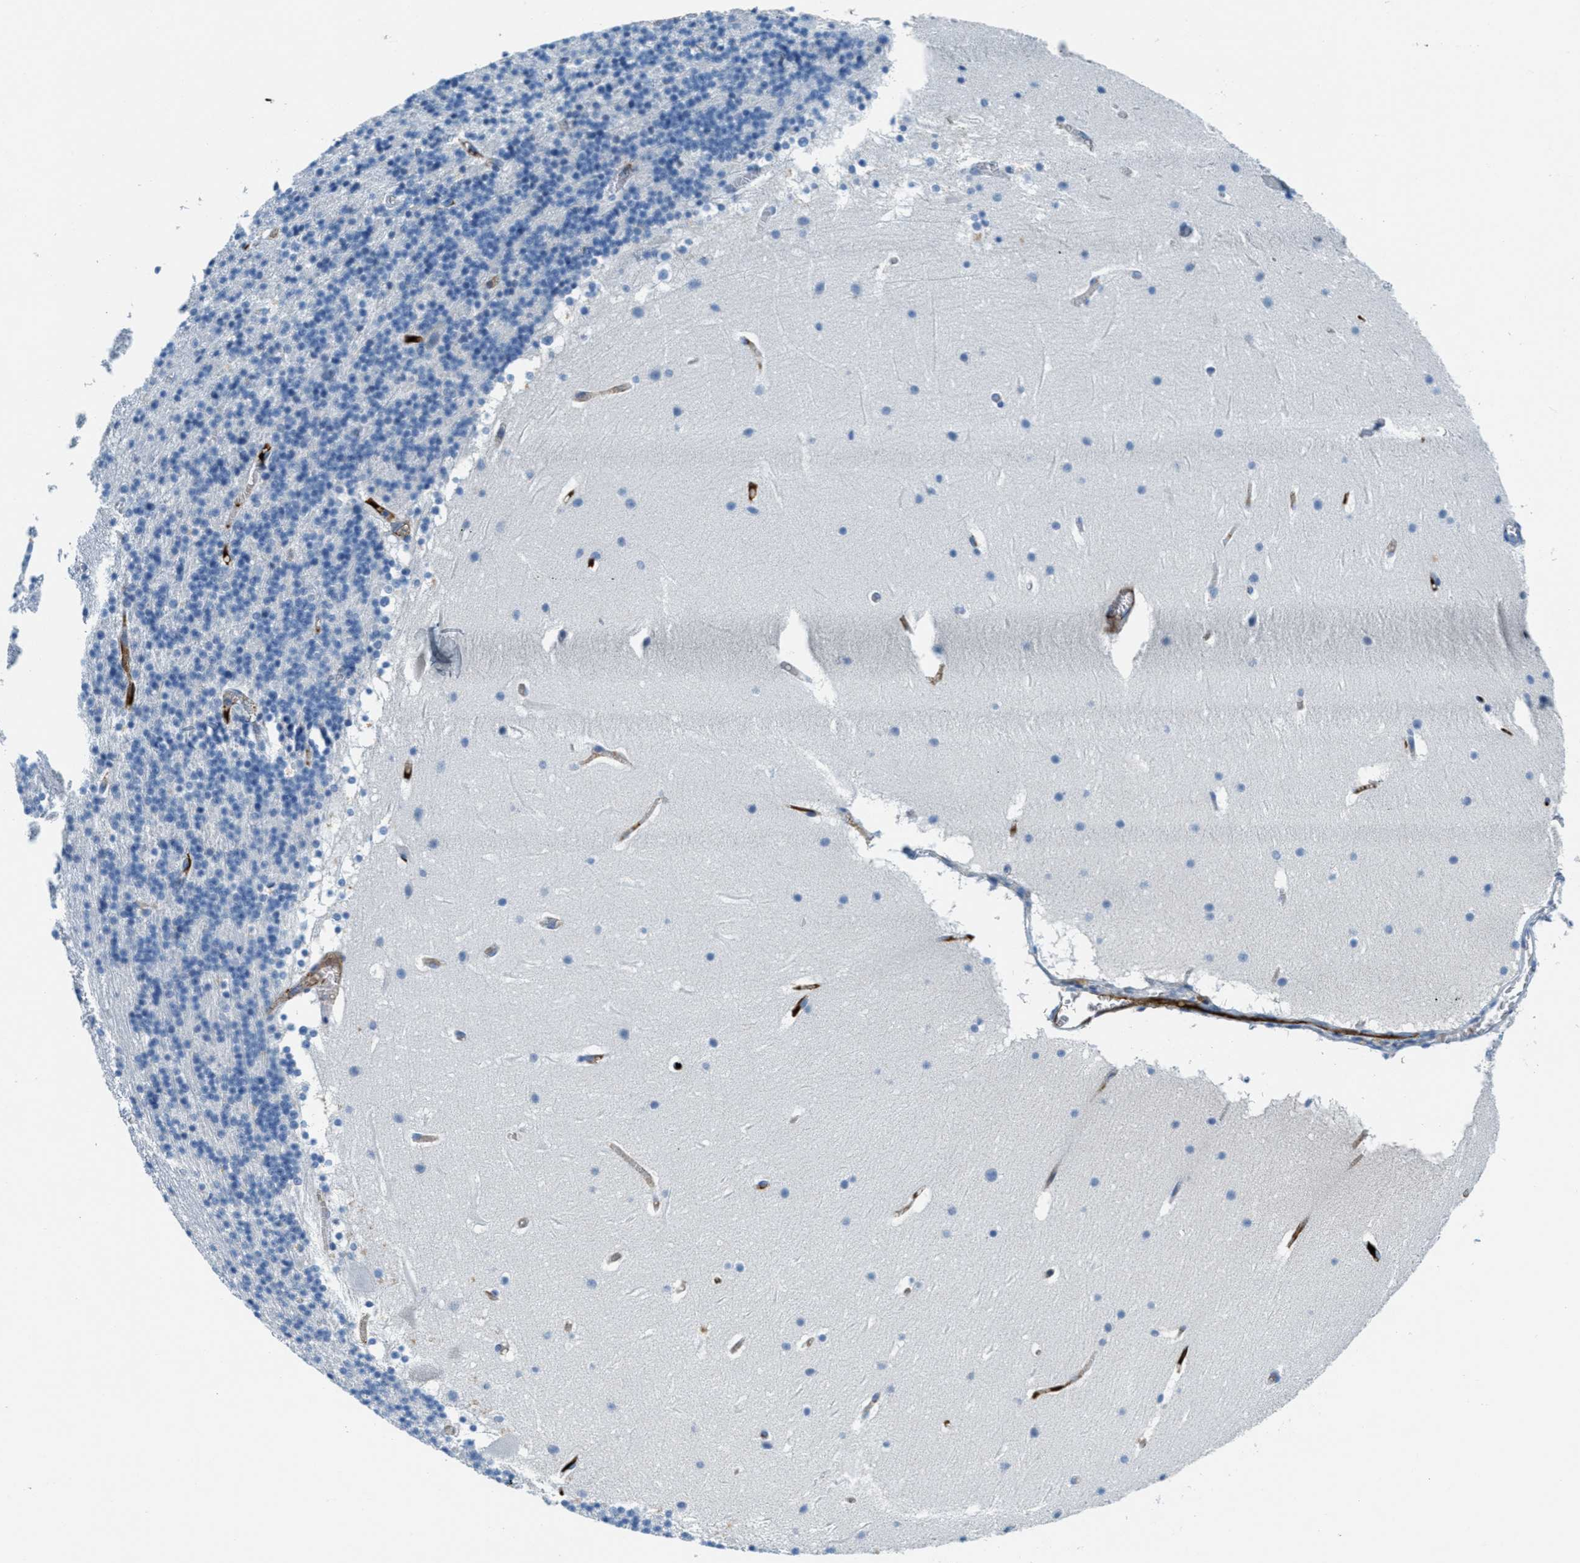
{"staining": {"intensity": "negative", "quantity": "none", "location": "none"}, "tissue": "cerebellum", "cell_type": "Cells in granular layer", "image_type": "normal", "snomed": [{"axis": "morphology", "description": "Normal tissue, NOS"}, {"axis": "topography", "description": "Cerebellum"}], "caption": "Cells in granular layer are negative for protein expression in normal human cerebellum. The staining is performed using DAB (3,3'-diaminobenzidine) brown chromogen with nuclei counter-stained in using hematoxylin.", "gene": "A2M", "patient": {"sex": "male", "age": 45}}